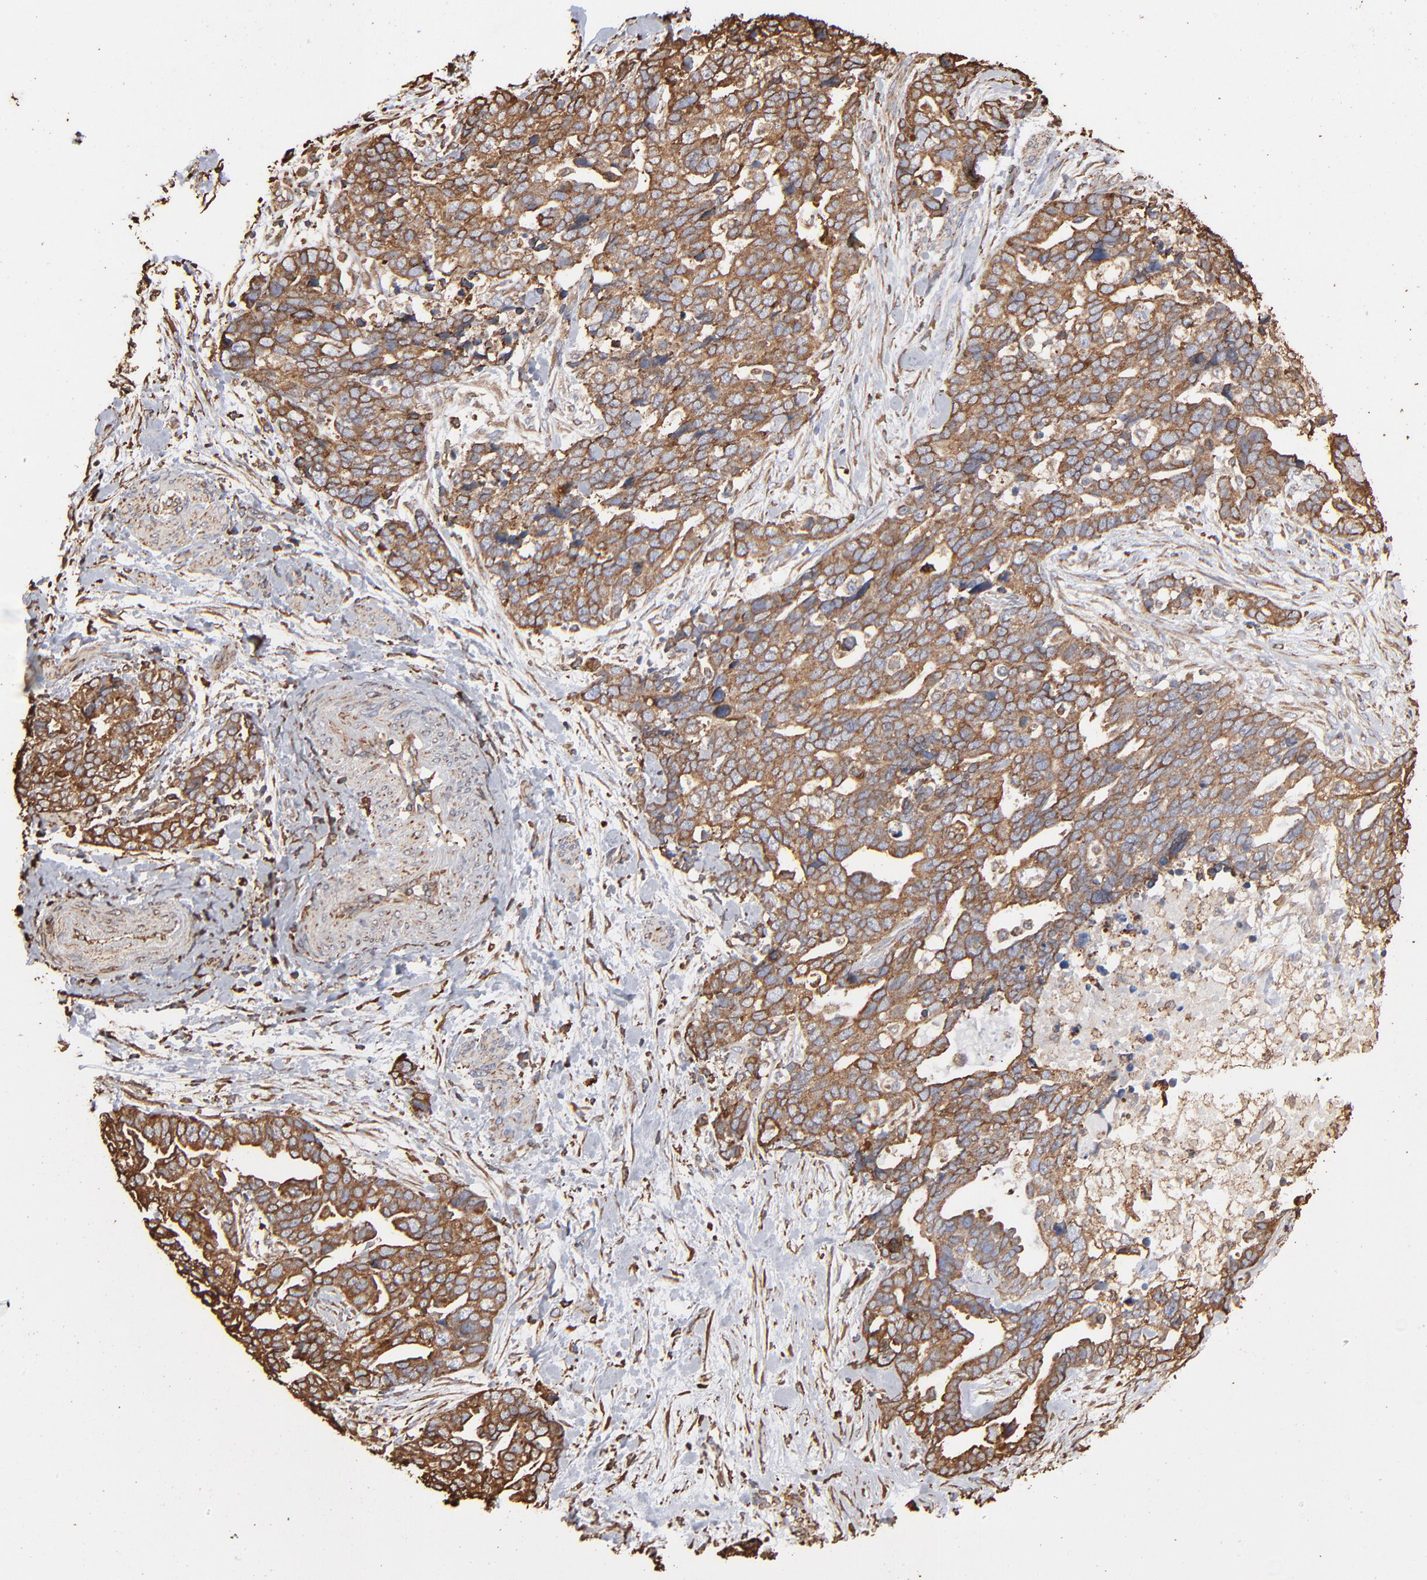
{"staining": {"intensity": "moderate", "quantity": ">75%", "location": "cytoplasmic/membranous"}, "tissue": "ovarian cancer", "cell_type": "Tumor cells", "image_type": "cancer", "snomed": [{"axis": "morphology", "description": "Normal tissue, NOS"}, {"axis": "morphology", "description": "Cystadenocarcinoma, serous, NOS"}, {"axis": "topography", "description": "Fallopian tube"}, {"axis": "topography", "description": "Ovary"}], "caption": "Immunohistochemical staining of ovarian serous cystadenocarcinoma reveals medium levels of moderate cytoplasmic/membranous positivity in about >75% of tumor cells.", "gene": "PDIA3", "patient": {"sex": "female", "age": 56}}